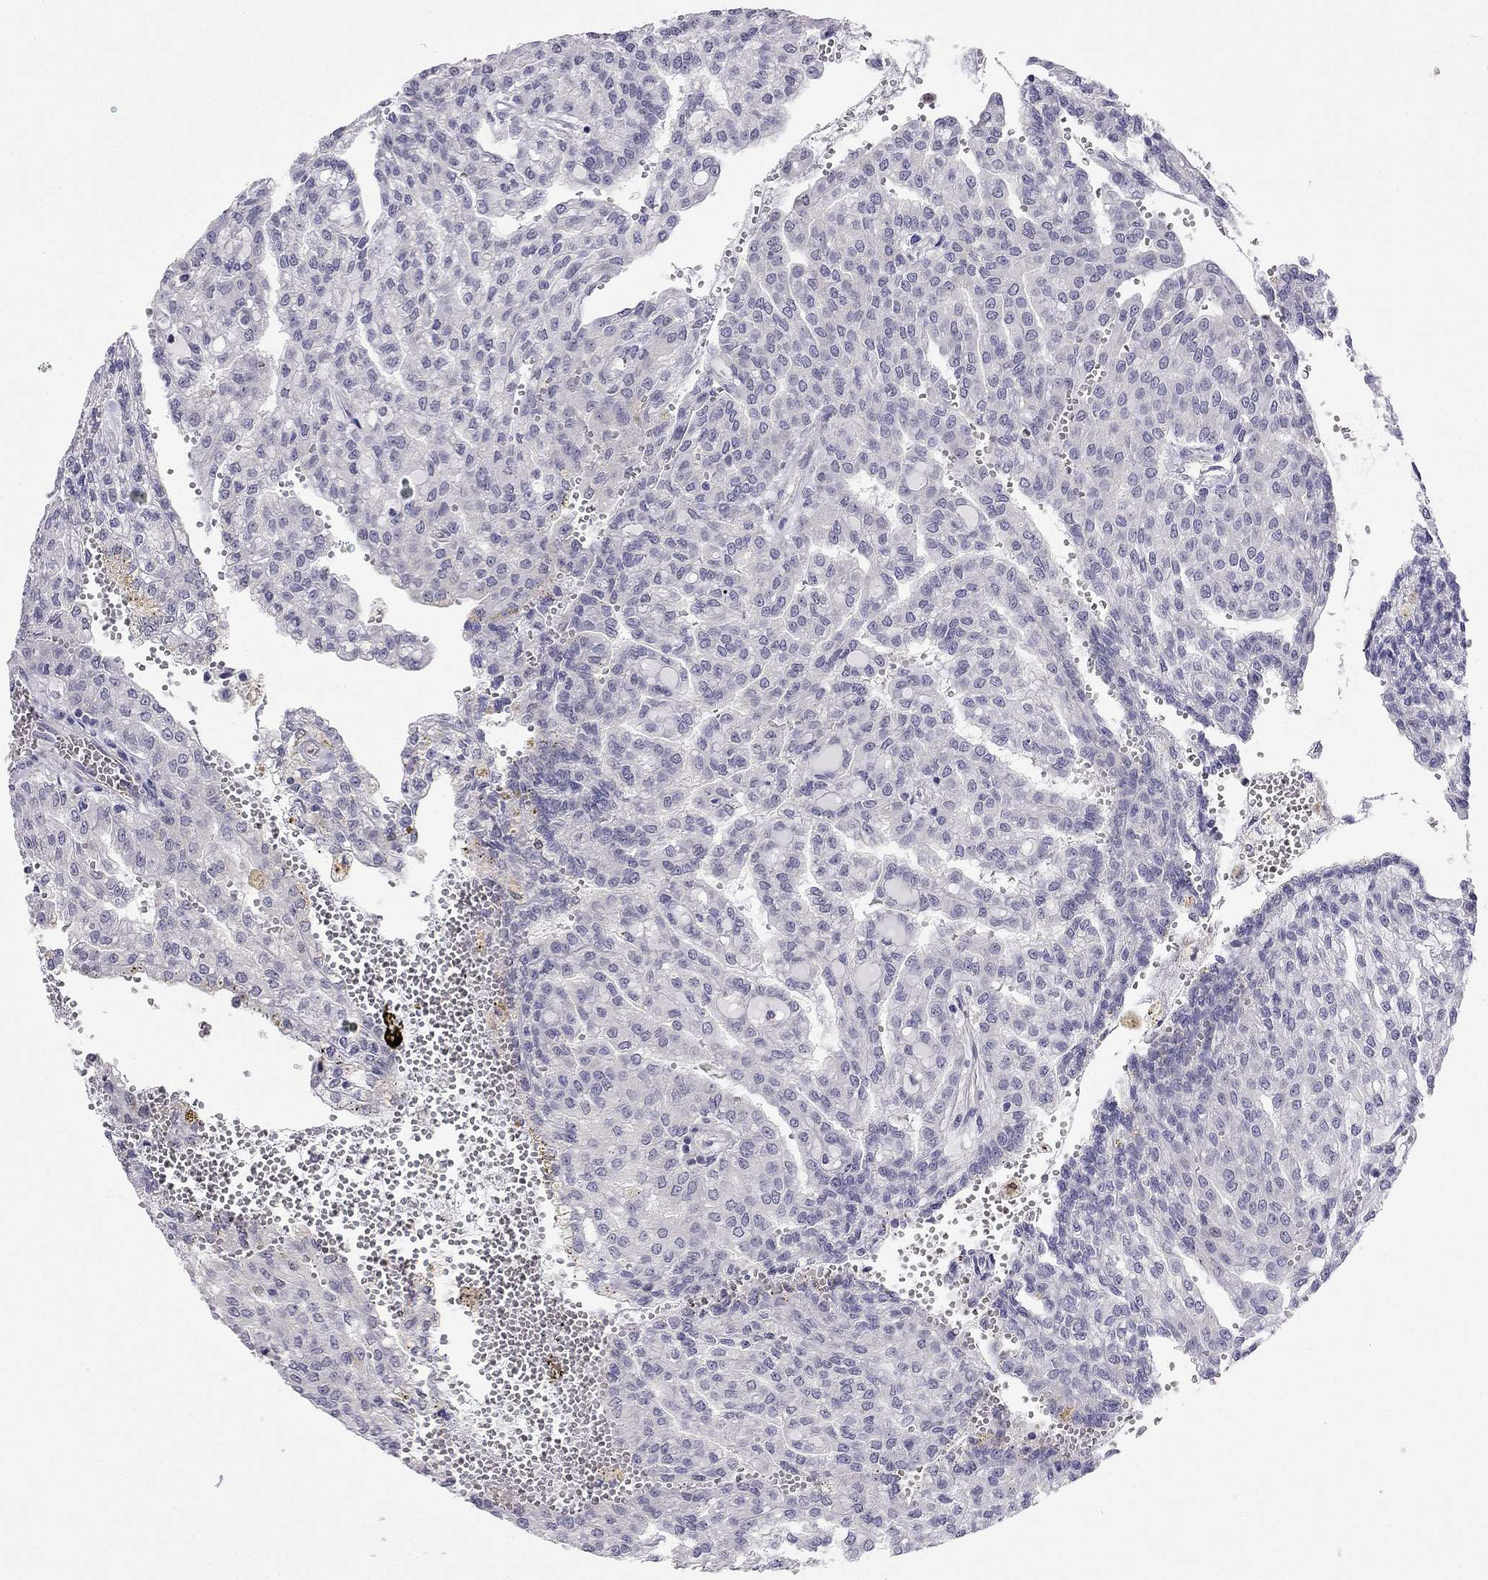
{"staining": {"intensity": "negative", "quantity": "none", "location": "none"}, "tissue": "renal cancer", "cell_type": "Tumor cells", "image_type": "cancer", "snomed": [{"axis": "morphology", "description": "Adenocarcinoma, NOS"}, {"axis": "topography", "description": "Kidney"}], "caption": "Immunohistochemistry image of neoplastic tissue: adenocarcinoma (renal) stained with DAB demonstrates no significant protein expression in tumor cells.", "gene": "C16orf89", "patient": {"sex": "male", "age": 63}}